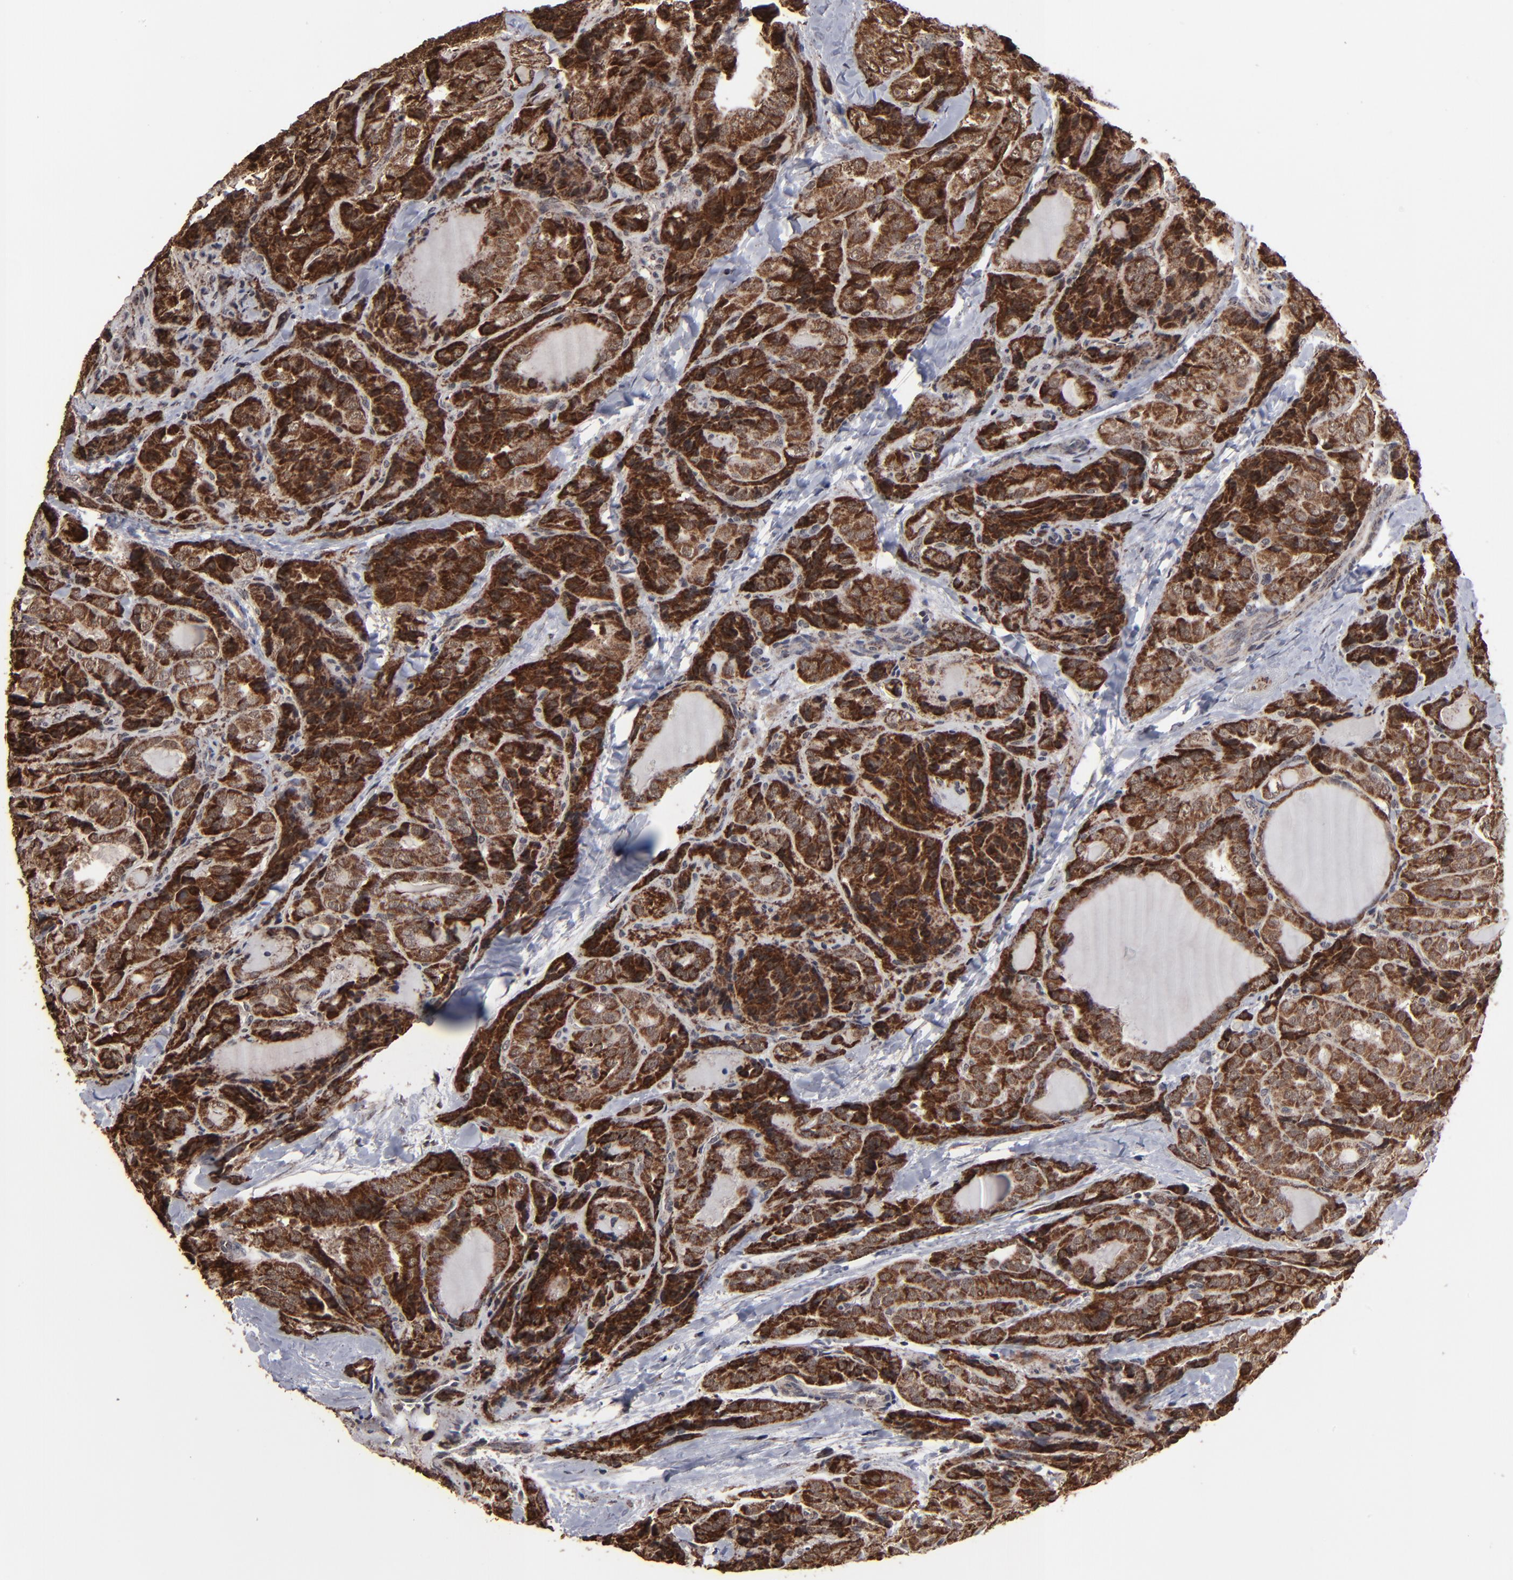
{"staining": {"intensity": "strong", "quantity": ">75%", "location": "cytoplasmic/membranous"}, "tissue": "thyroid cancer", "cell_type": "Tumor cells", "image_type": "cancer", "snomed": [{"axis": "morphology", "description": "Papillary adenocarcinoma, NOS"}, {"axis": "topography", "description": "Thyroid gland"}], "caption": "A histopathology image showing strong cytoplasmic/membranous staining in approximately >75% of tumor cells in thyroid papillary adenocarcinoma, as visualized by brown immunohistochemical staining.", "gene": "BNIP3", "patient": {"sex": "female", "age": 71}}